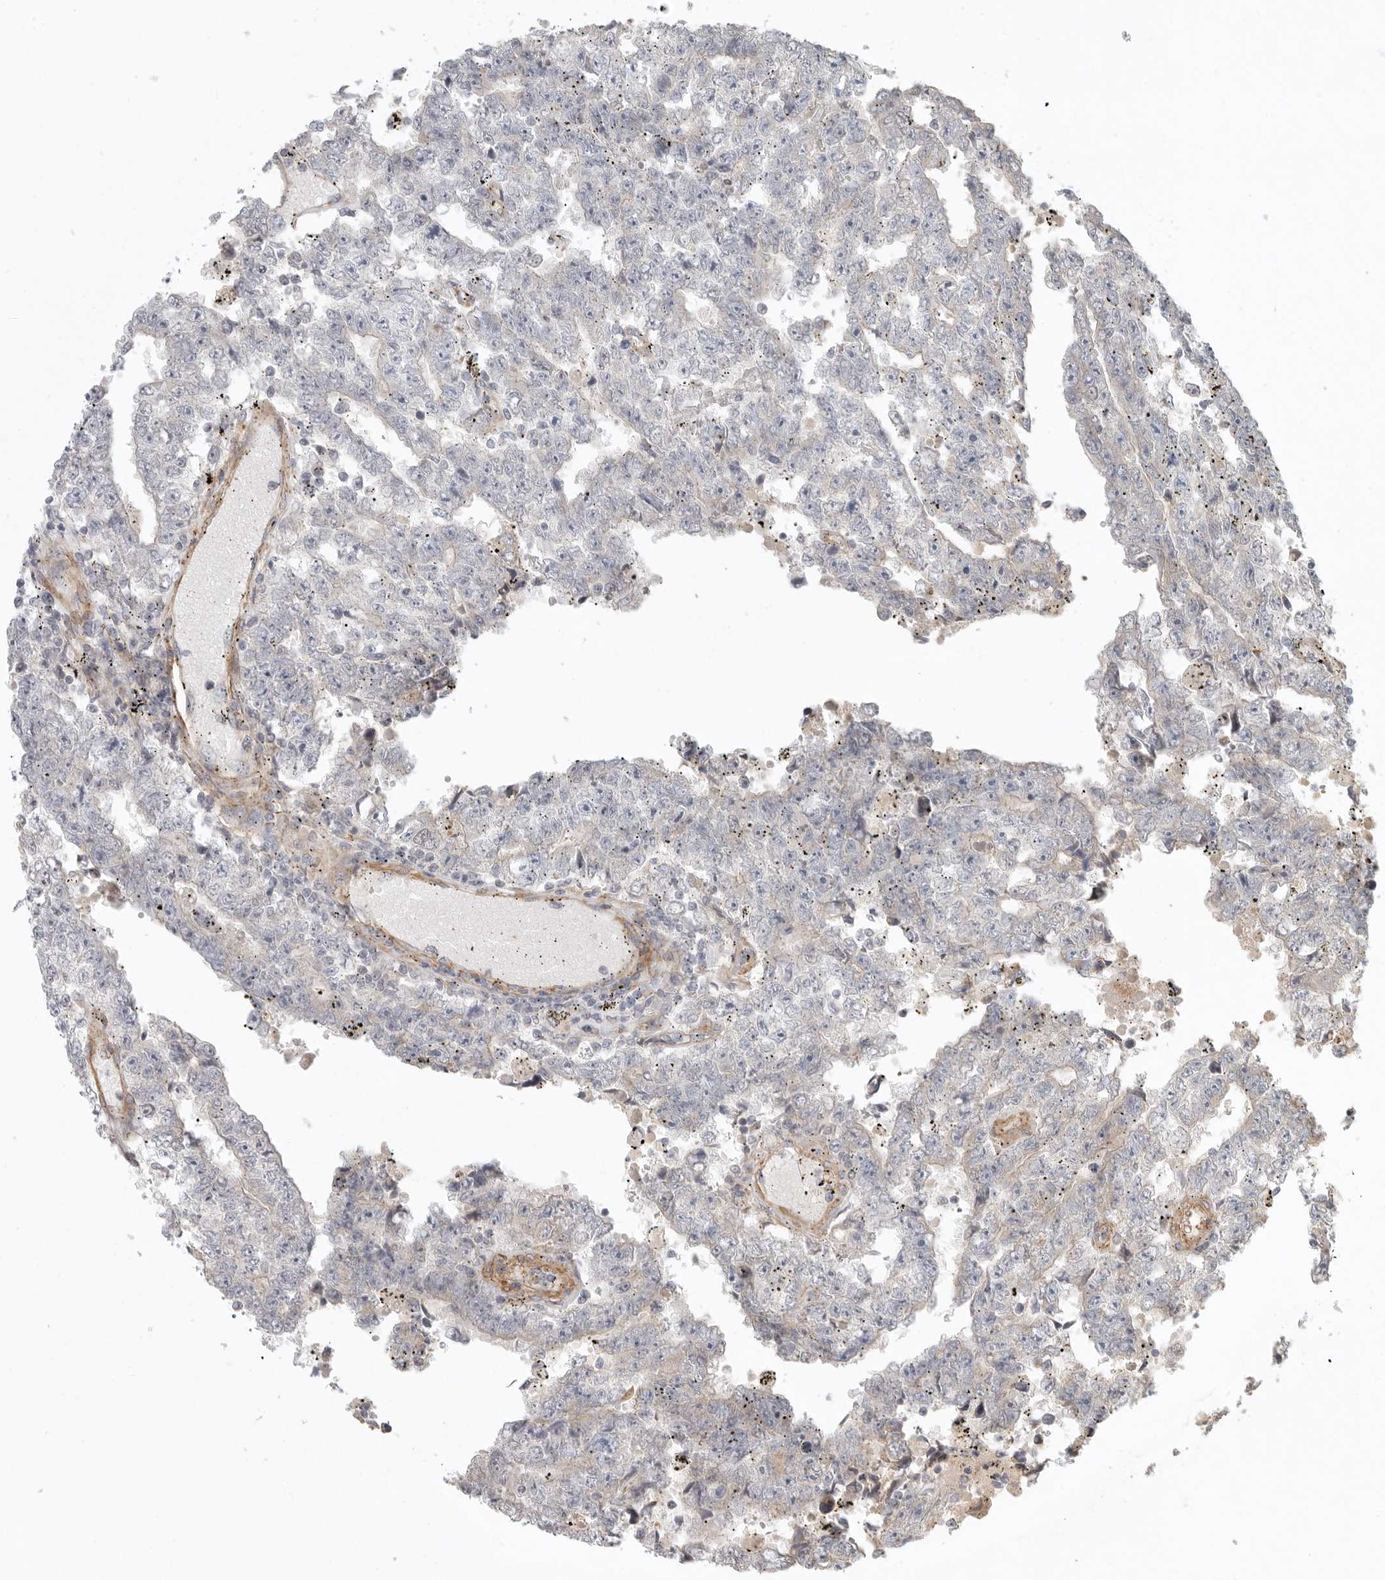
{"staining": {"intensity": "negative", "quantity": "none", "location": "none"}, "tissue": "testis cancer", "cell_type": "Tumor cells", "image_type": "cancer", "snomed": [{"axis": "morphology", "description": "Carcinoma, Embryonal, NOS"}, {"axis": "topography", "description": "Testis"}], "caption": "DAB immunohistochemical staining of human testis embryonal carcinoma reveals no significant positivity in tumor cells.", "gene": "LONRF1", "patient": {"sex": "male", "age": 25}}